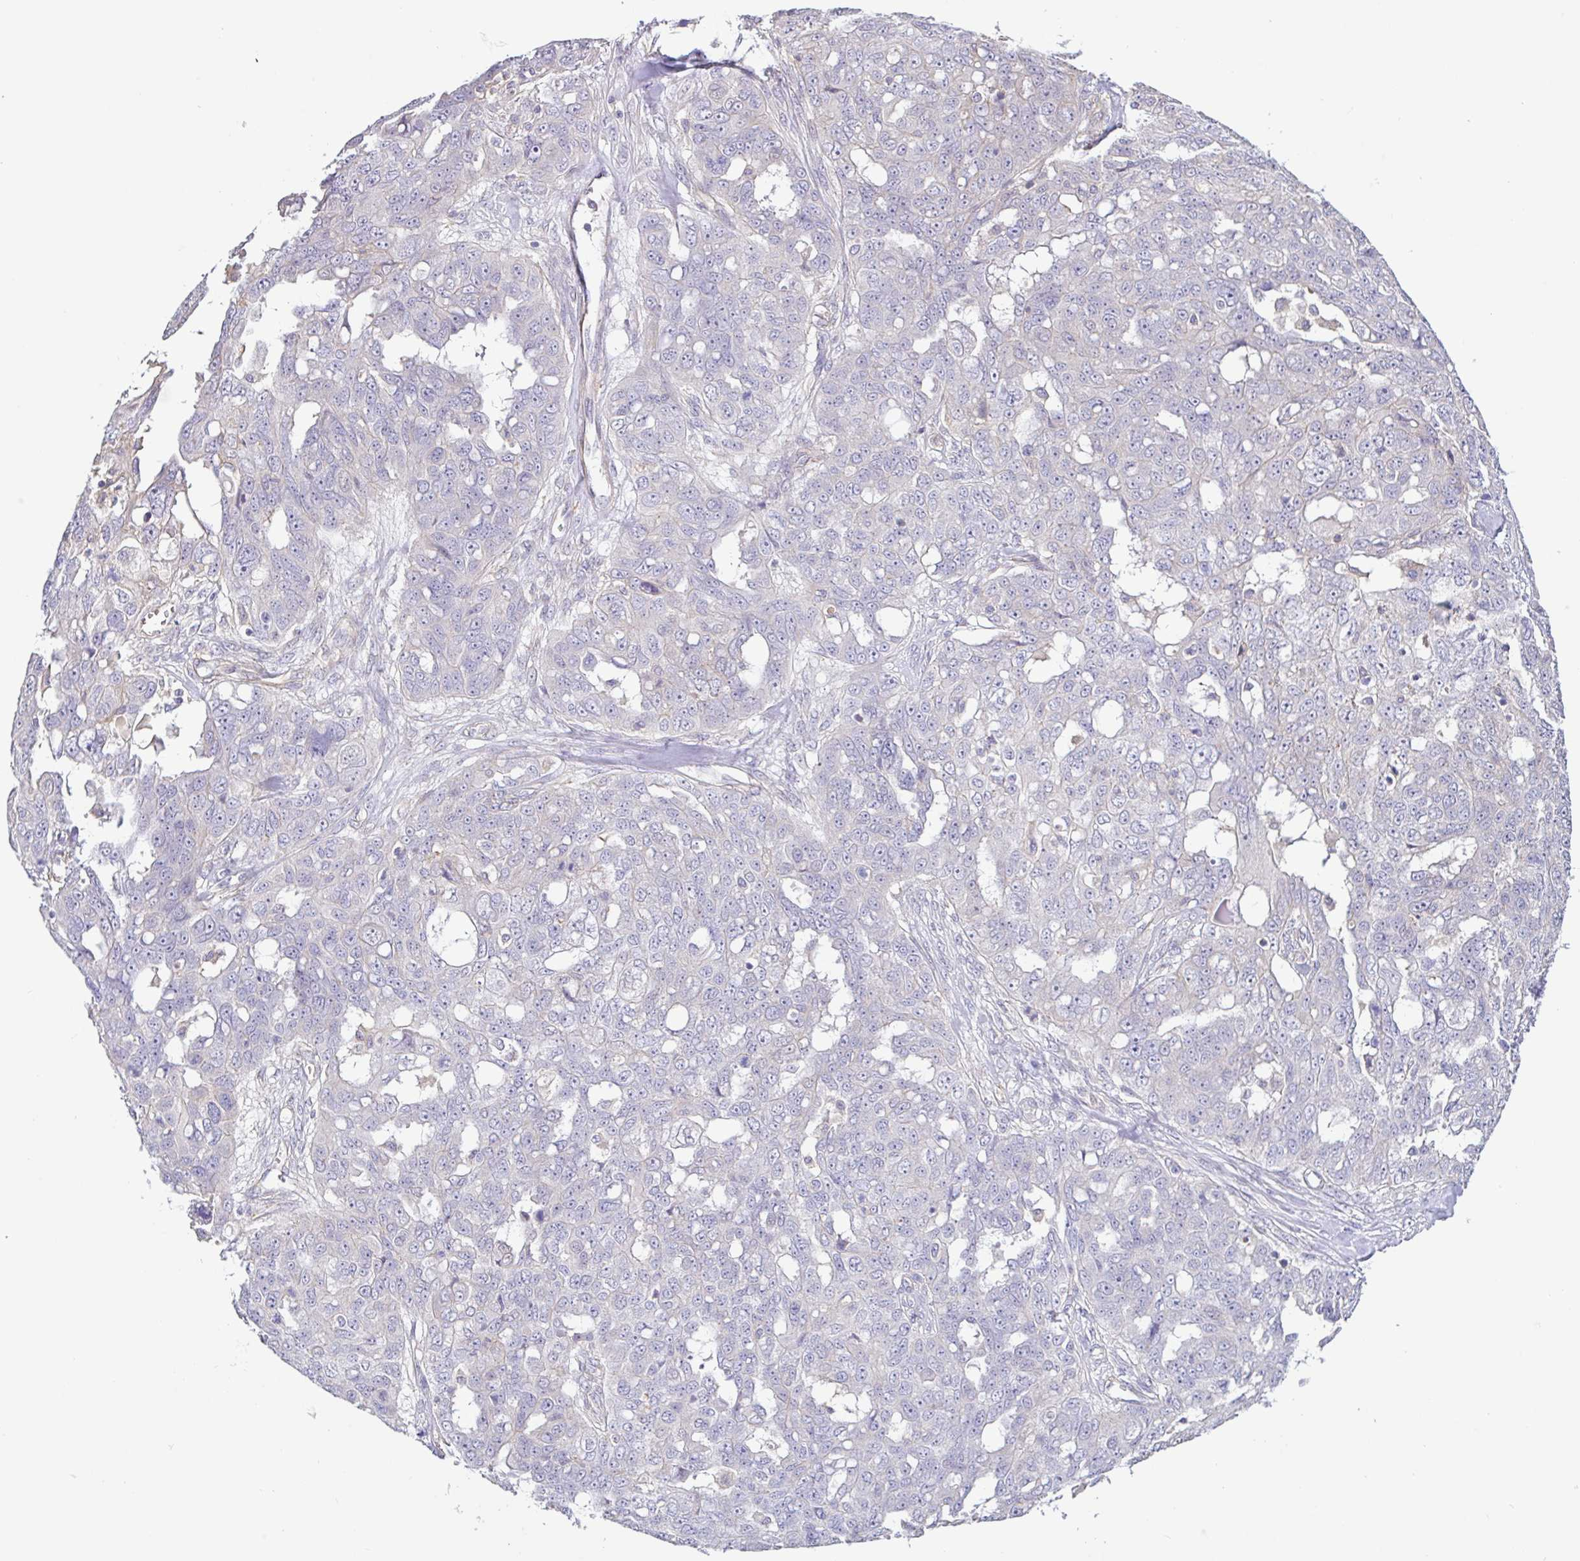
{"staining": {"intensity": "negative", "quantity": "none", "location": "none"}, "tissue": "ovarian cancer", "cell_type": "Tumor cells", "image_type": "cancer", "snomed": [{"axis": "morphology", "description": "Carcinoma, endometroid"}, {"axis": "topography", "description": "Ovary"}], "caption": "A high-resolution image shows IHC staining of ovarian cancer, which exhibits no significant positivity in tumor cells.", "gene": "PLCD4", "patient": {"sex": "female", "age": 70}}